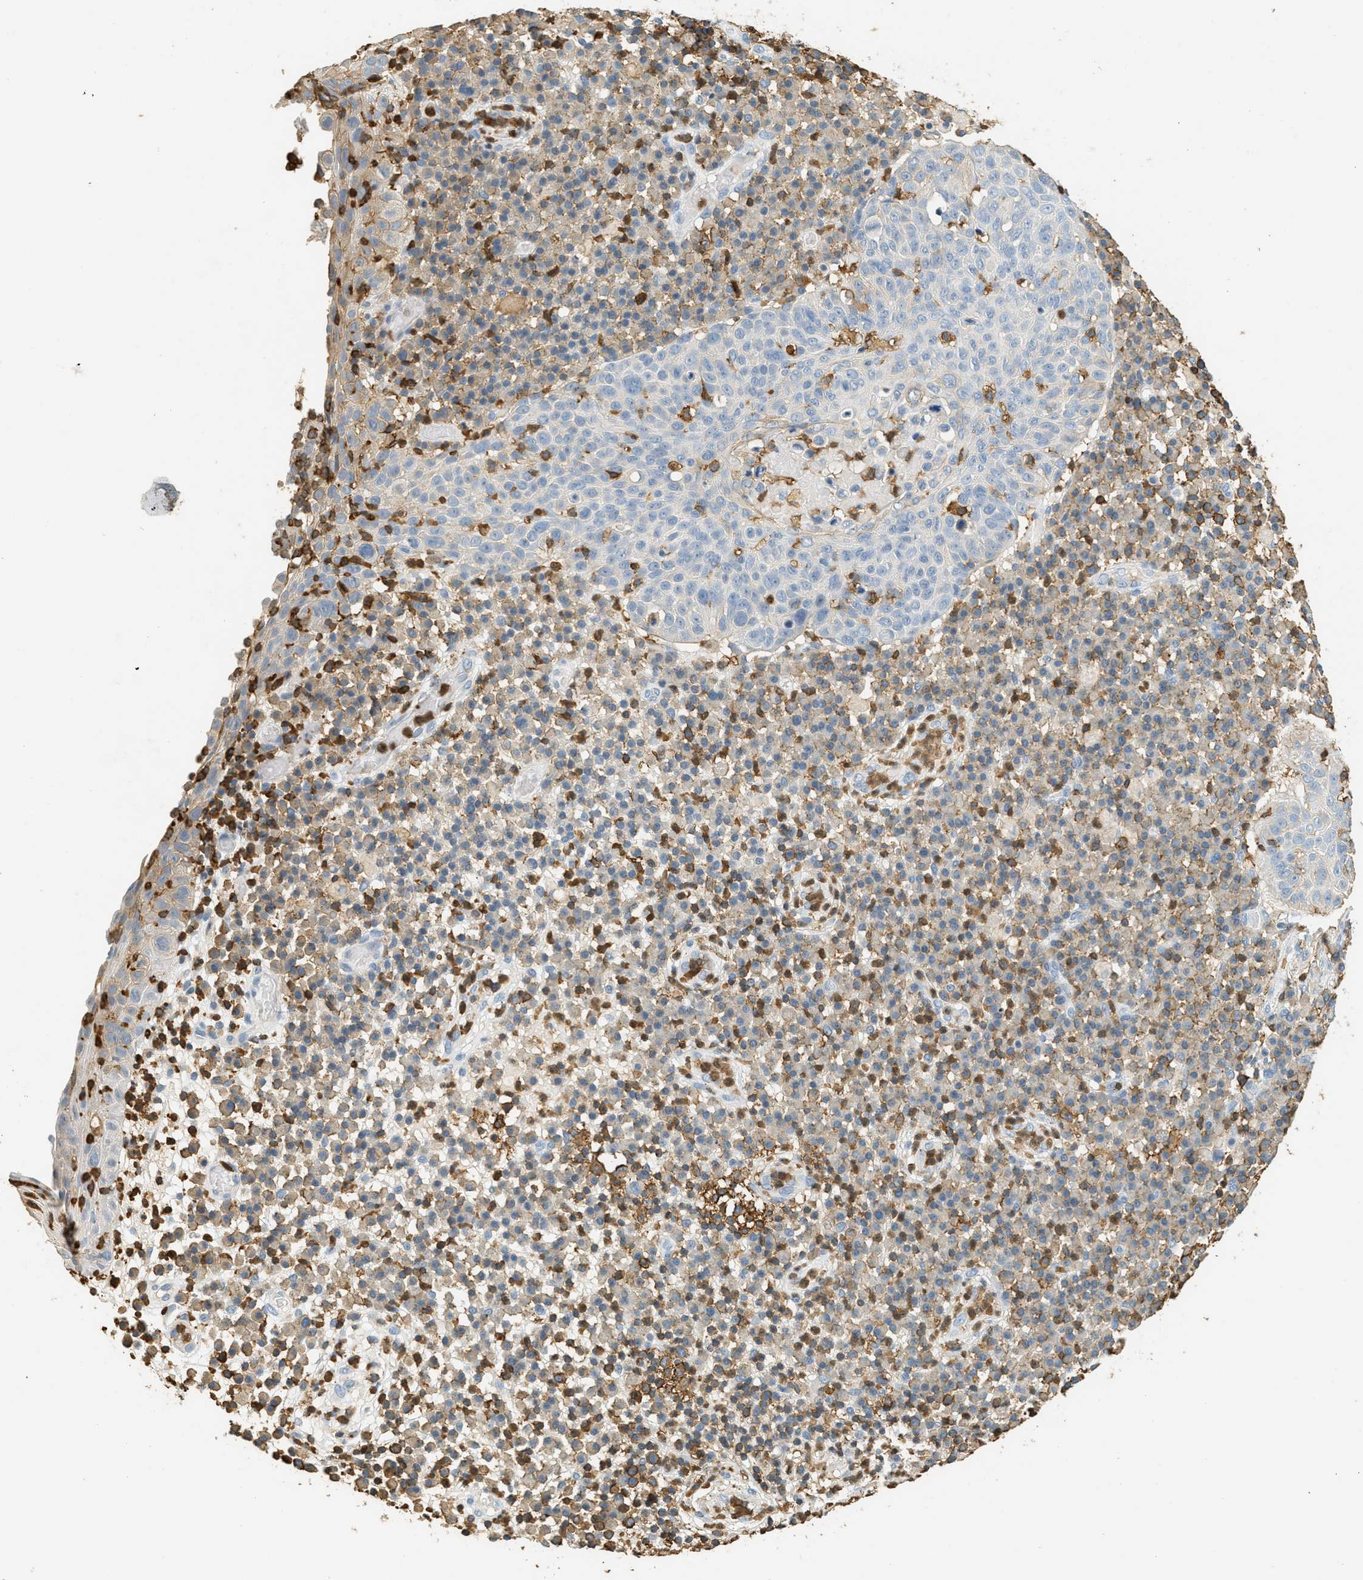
{"staining": {"intensity": "weak", "quantity": ">75%", "location": "cytoplasmic/membranous"}, "tissue": "skin cancer", "cell_type": "Tumor cells", "image_type": "cancer", "snomed": [{"axis": "morphology", "description": "Squamous cell carcinoma in situ, NOS"}, {"axis": "morphology", "description": "Squamous cell carcinoma, NOS"}, {"axis": "topography", "description": "Skin"}], "caption": "A high-resolution photomicrograph shows immunohistochemistry staining of skin cancer, which reveals weak cytoplasmic/membranous positivity in about >75% of tumor cells.", "gene": "LSP1", "patient": {"sex": "male", "age": 93}}